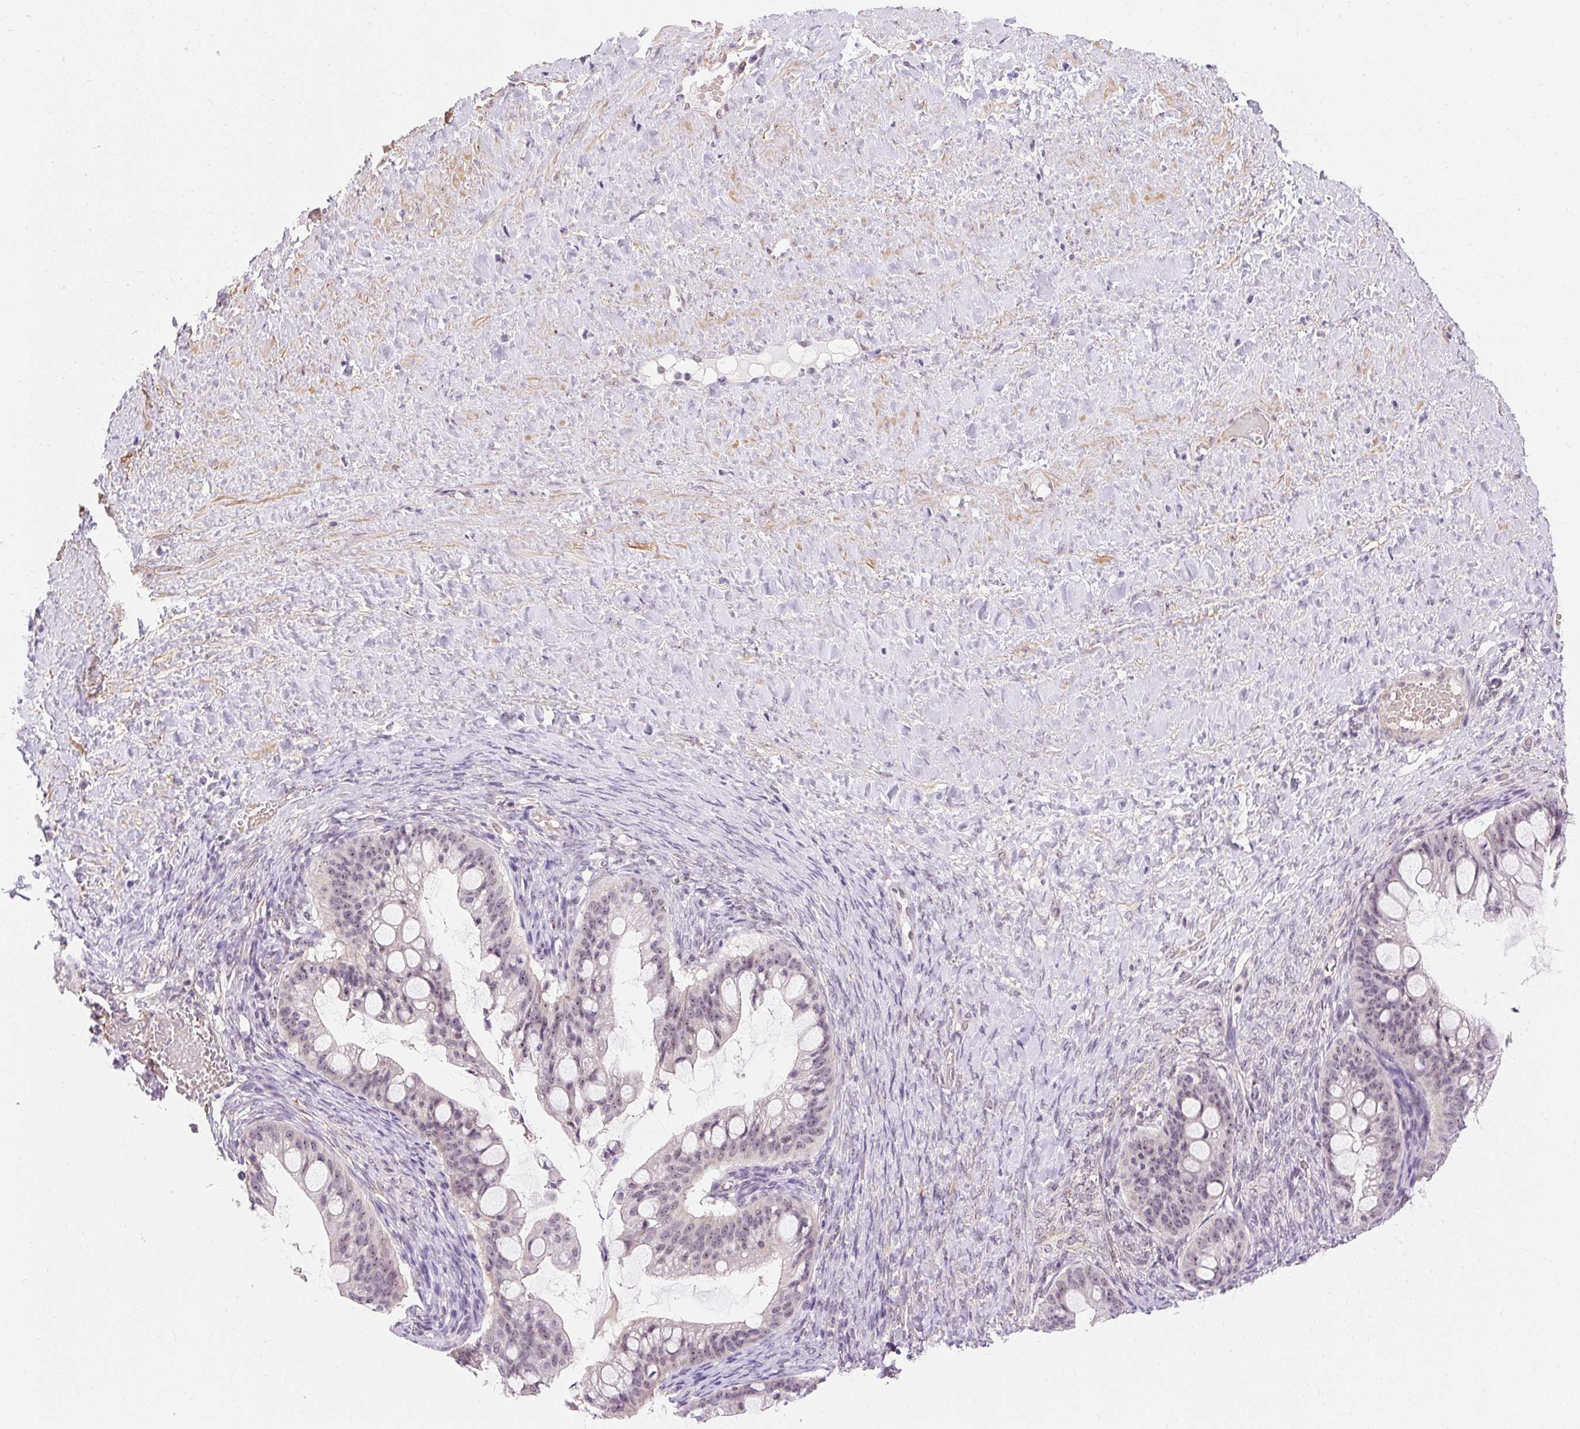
{"staining": {"intensity": "weak", "quantity": ">75%", "location": "nuclear"}, "tissue": "ovarian cancer", "cell_type": "Tumor cells", "image_type": "cancer", "snomed": [{"axis": "morphology", "description": "Cystadenocarcinoma, mucinous, NOS"}, {"axis": "topography", "description": "Ovary"}], "caption": "Immunohistochemistry (IHC) micrograph of neoplastic tissue: human ovarian cancer (mucinous cystadenocarcinoma) stained using IHC exhibits low levels of weak protein expression localized specifically in the nuclear of tumor cells, appearing as a nuclear brown color.", "gene": "OBP2A", "patient": {"sex": "female", "age": 73}}